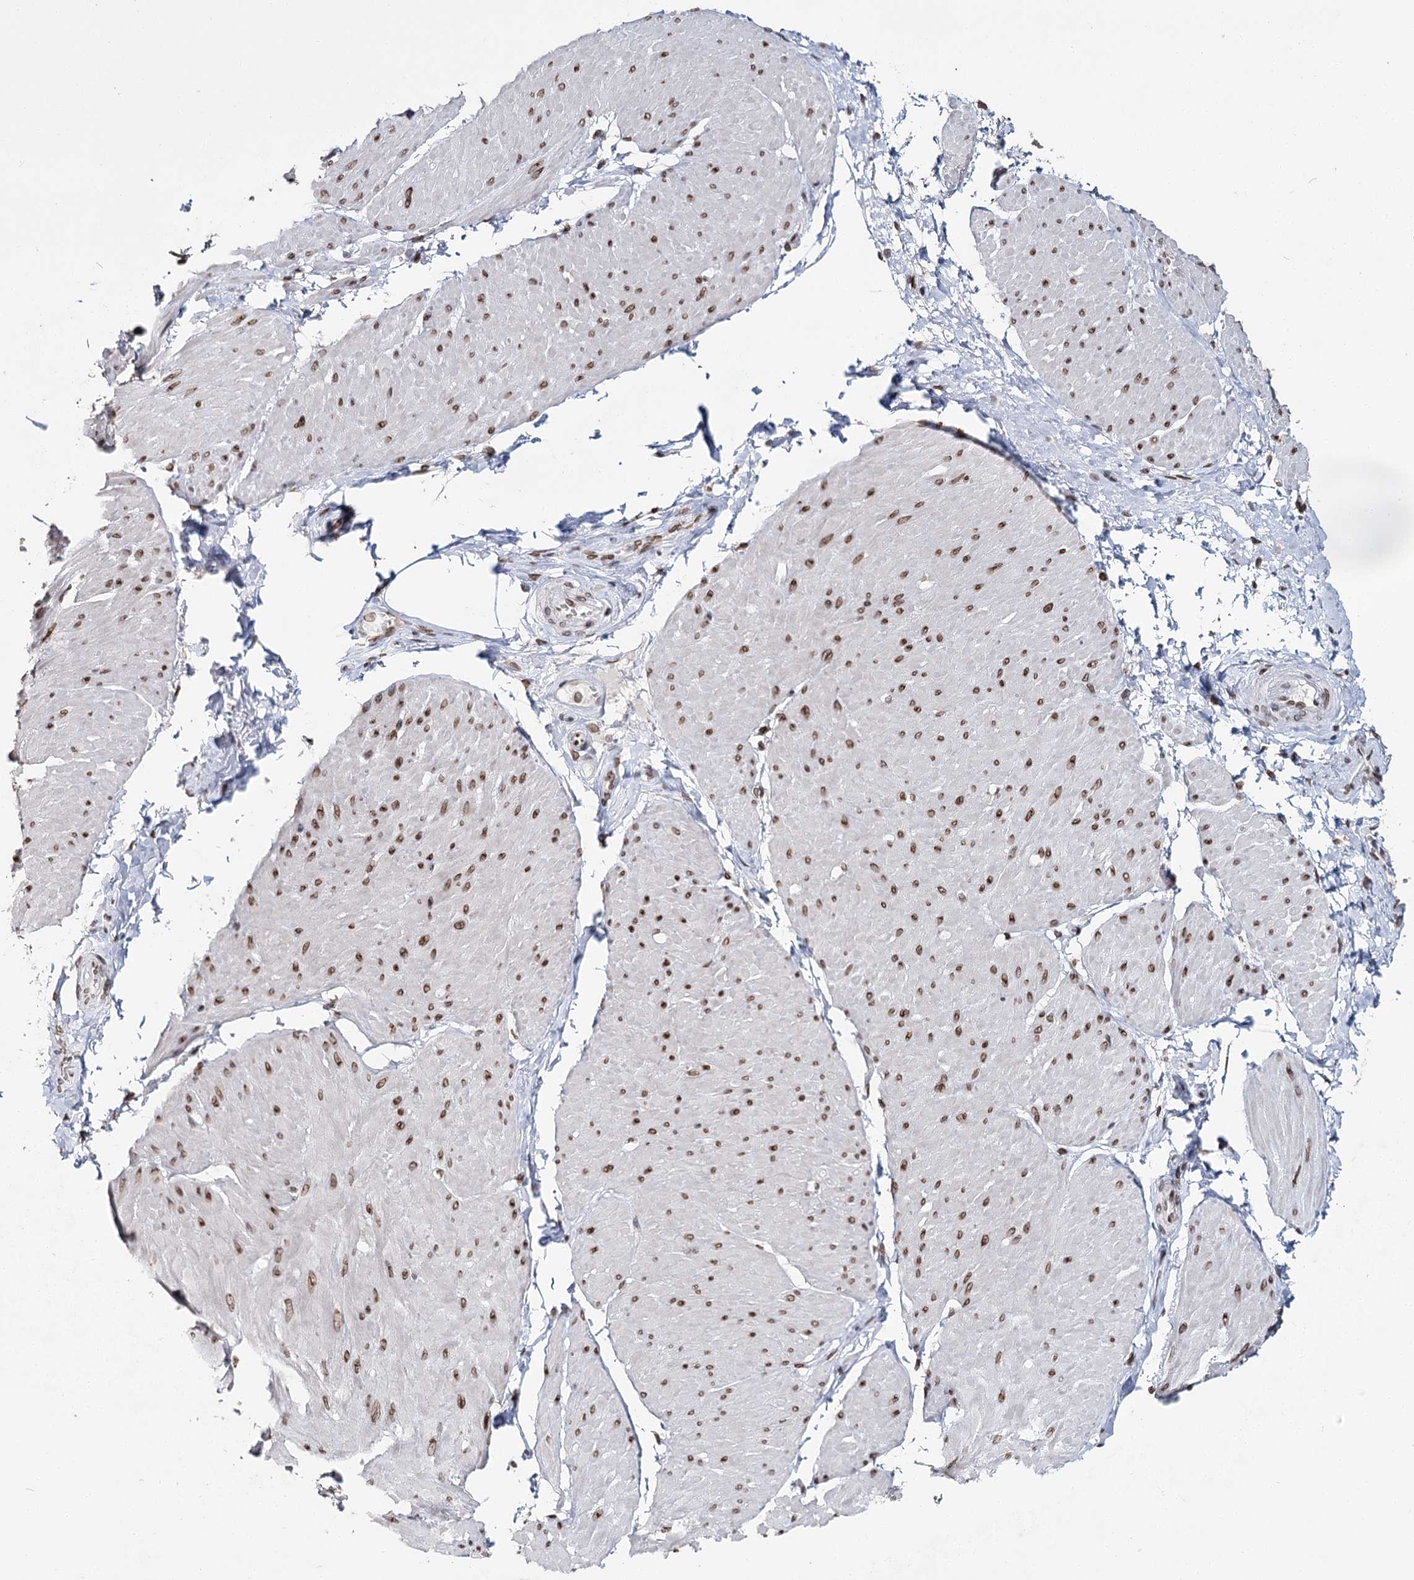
{"staining": {"intensity": "moderate", "quantity": ">75%", "location": "nuclear"}, "tissue": "smooth muscle", "cell_type": "Smooth muscle cells", "image_type": "normal", "snomed": [{"axis": "morphology", "description": "Urothelial carcinoma, High grade"}, {"axis": "topography", "description": "Urinary bladder"}], "caption": "About >75% of smooth muscle cells in benign smooth muscle exhibit moderate nuclear protein expression as visualized by brown immunohistochemical staining.", "gene": "KIAA0930", "patient": {"sex": "male", "age": 46}}